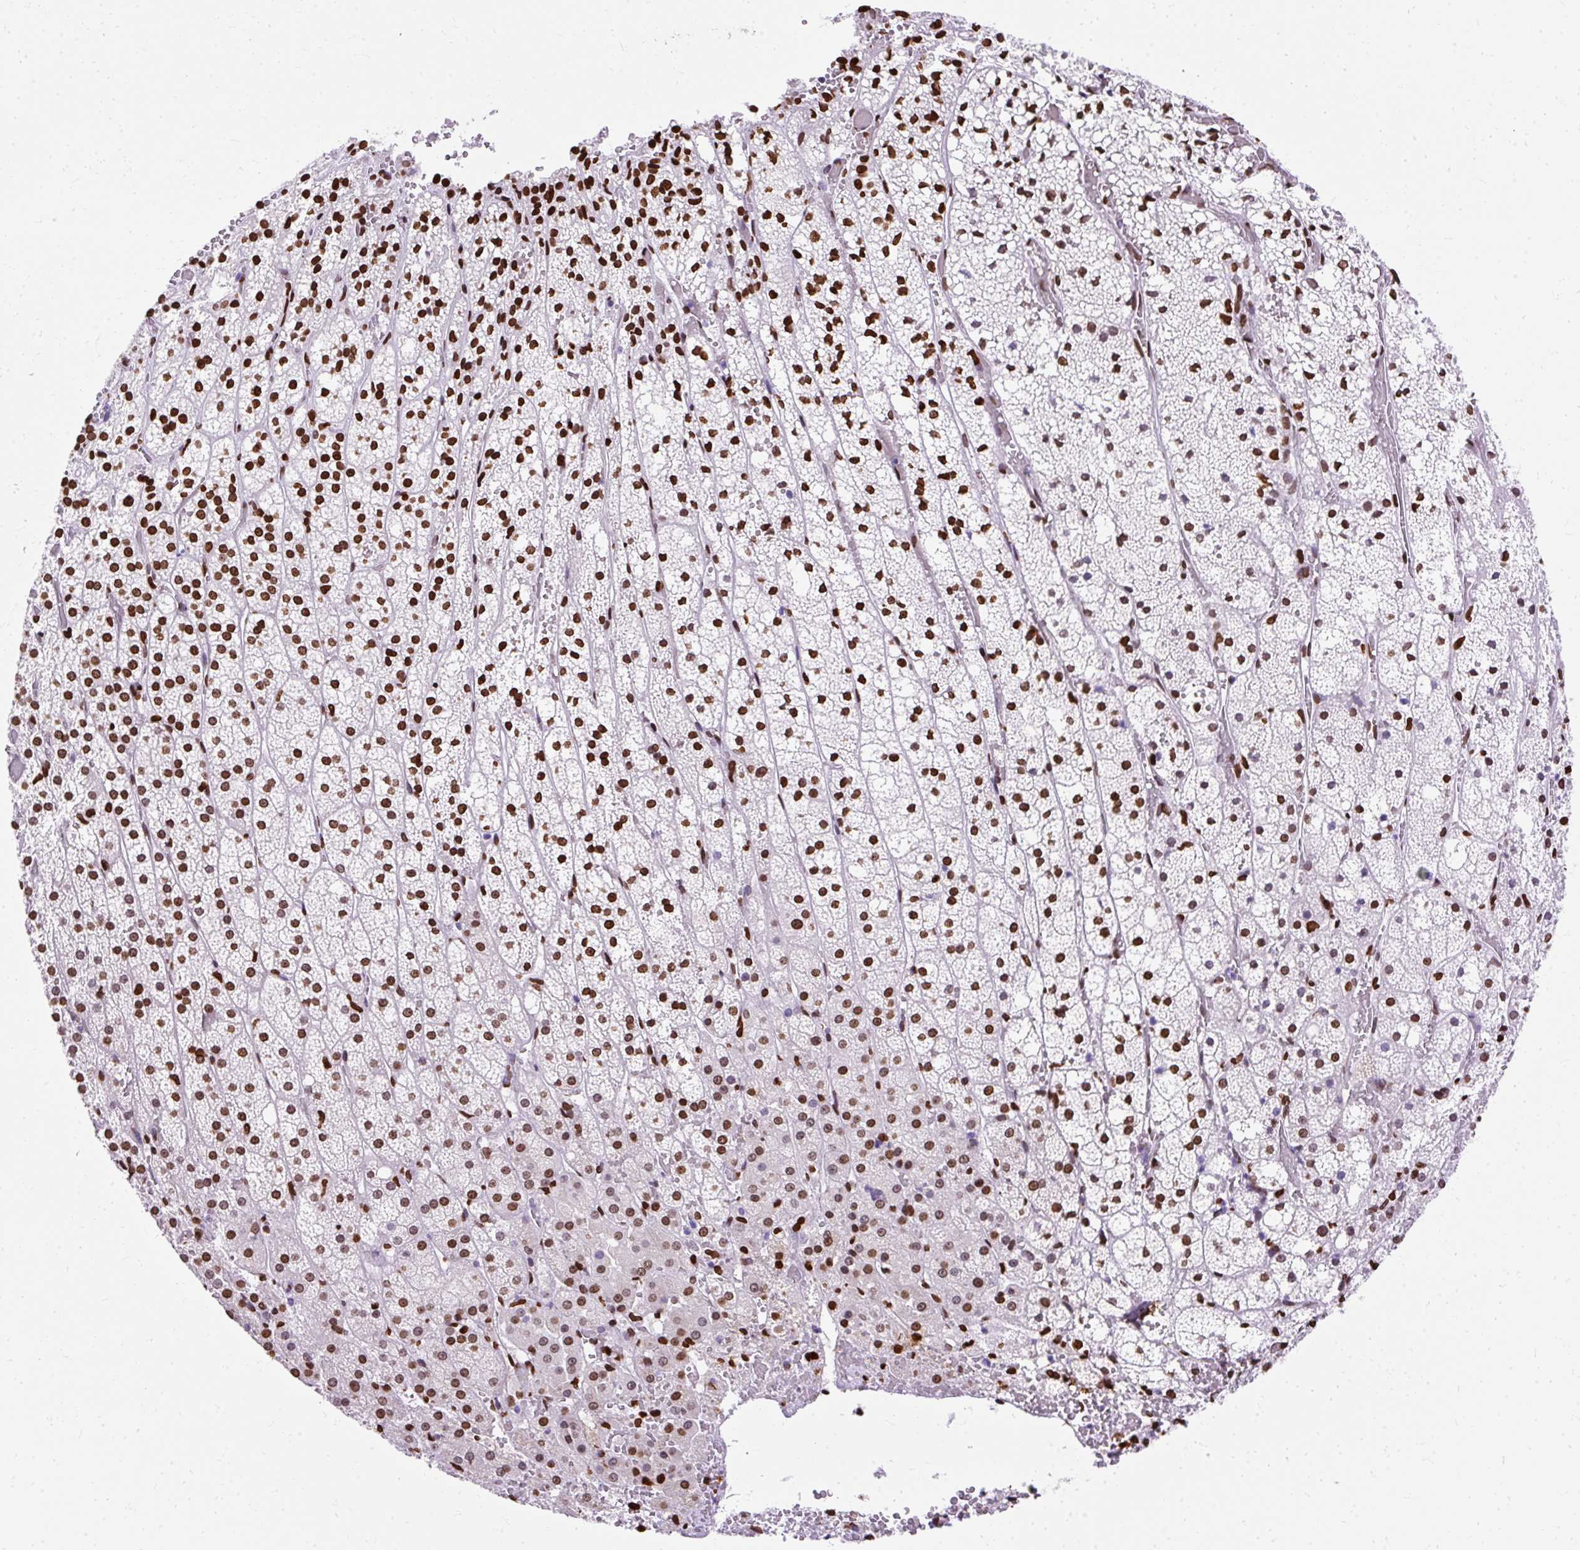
{"staining": {"intensity": "strong", "quantity": ">75%", "location": "nuclear"}, "tissue": "adrenal gland", "cell_type": "Glandular cells", "image_type": "normal", "snomed": [{"axis": "morphology", "description": "Normal tissue, NOS"}, {"axis": "topography", "description": "Adrenal gland"}], "caption": "DAB immunohistochemical staining of benign human adrenal gland shows strong nuclear protein positivity in approximately >75% of glandular cells.", "gene": "TMEM184C", "patient": {"sex": "male", "age": 53}}